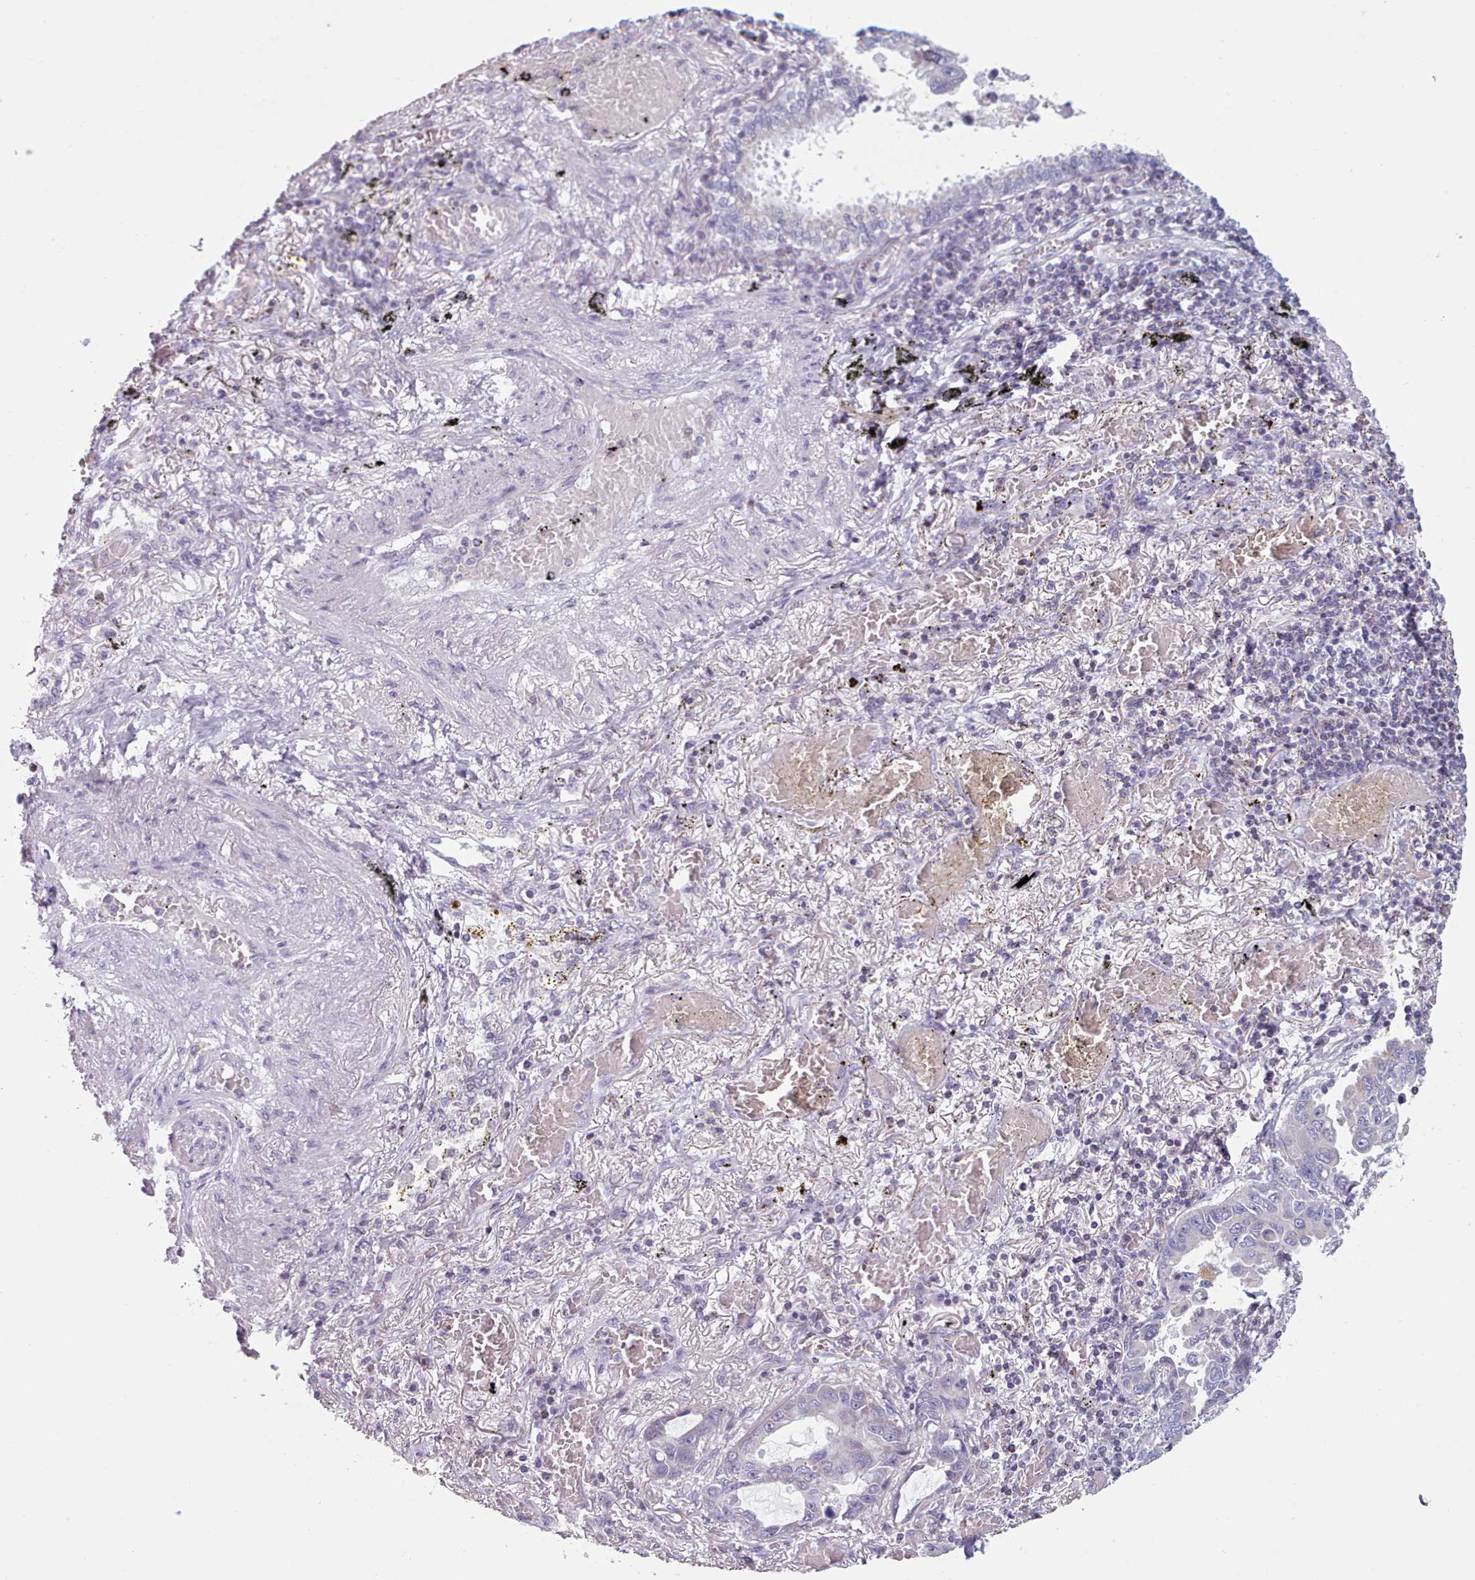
{"staining": {"intensity": "negative", "quantity": "none", "location": "none"}, "tissue": "lung cancer", "cell_type": "Tumor cells", "image_type": "cancer", "snomed": [{"axis": "morphology", "description": "Adenocarcinoma, NOS"}, {"axis": "topography", "description": "Lung"}], "caption": "This is a histopathology image of IHC staining of lung cancer (adenocarcinoma), which shows no expression in tumor cells.", "gene": "FAM170B", "patient": {"sex": "male", "age": 64}}